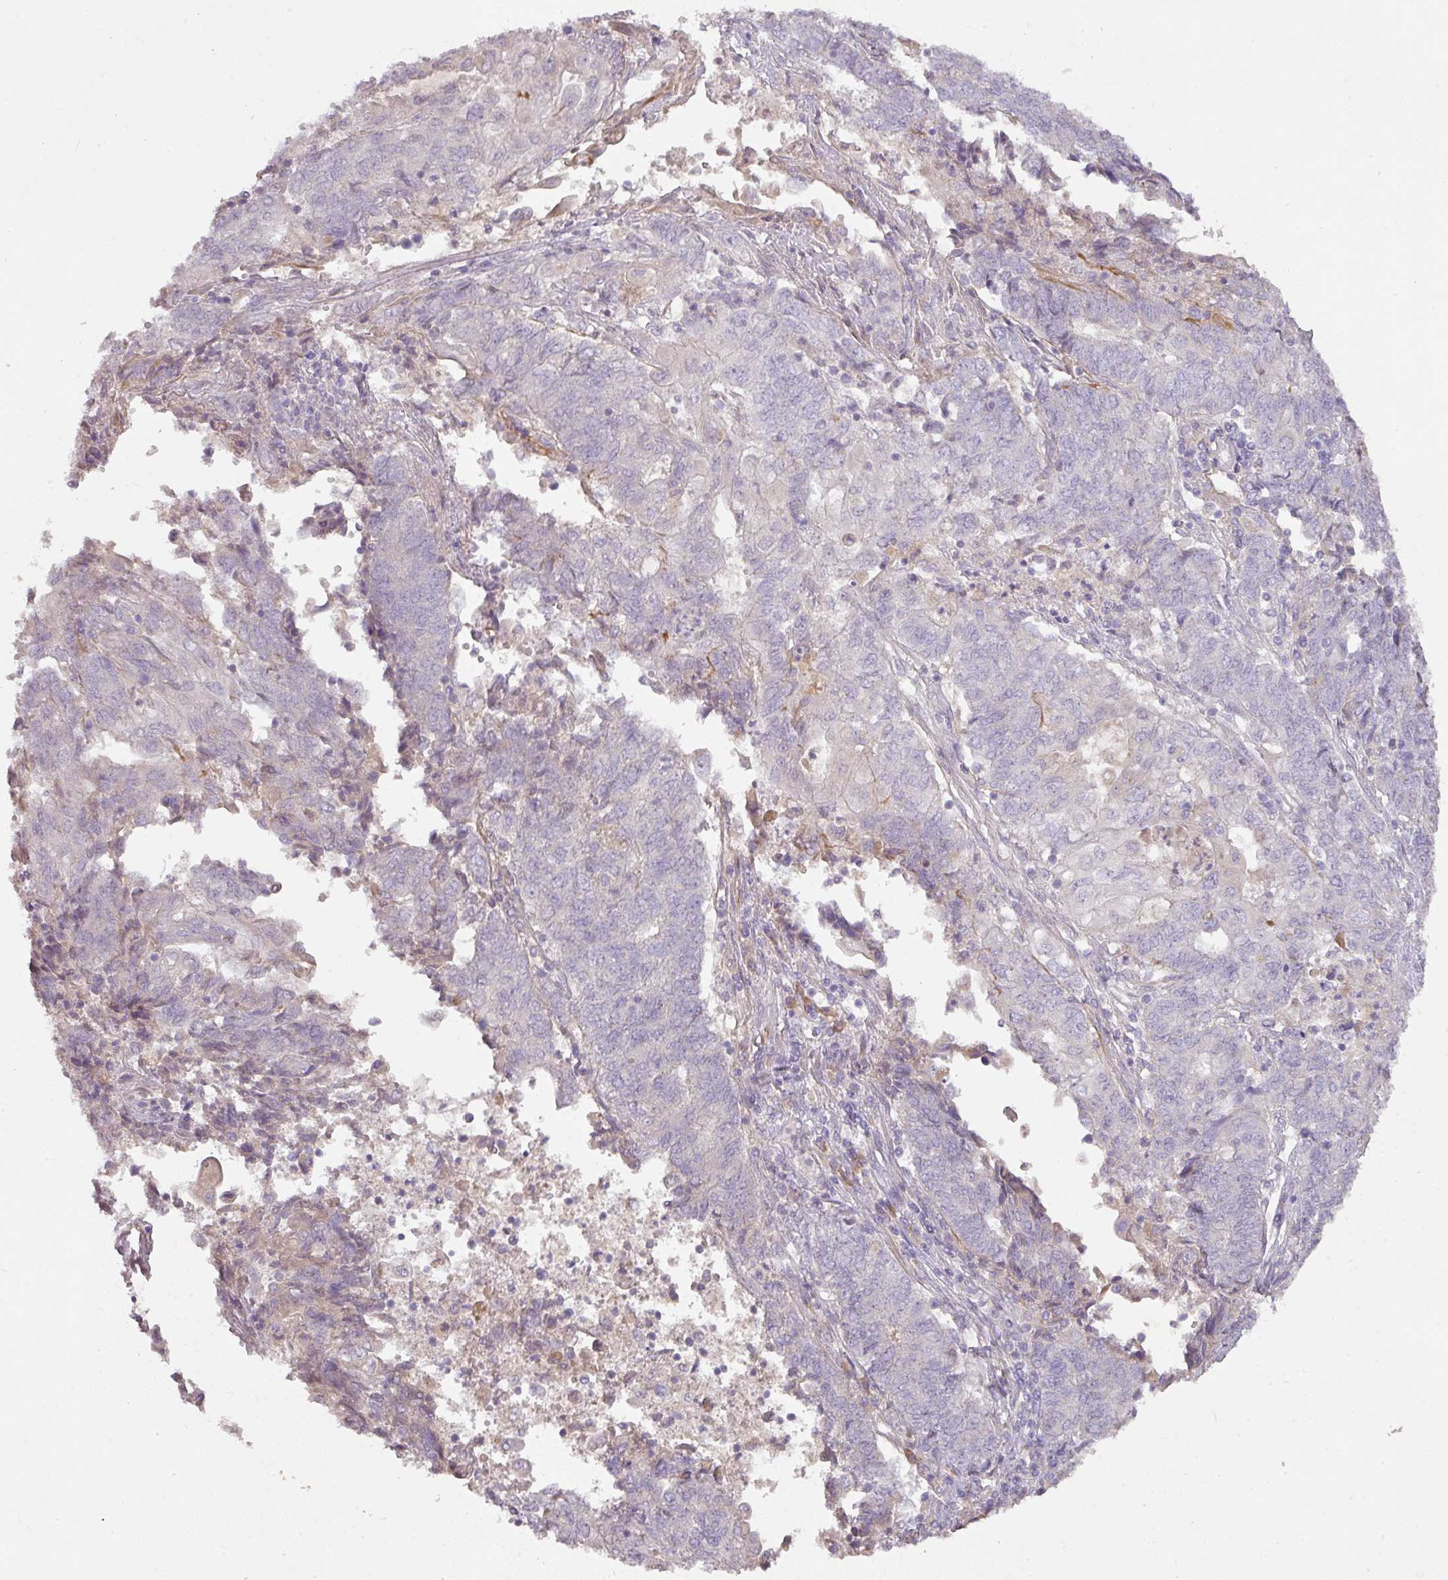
{"staining": {"intensity": "negative", "quantity": "none", "location": "none"}, "tissue": "endometrial cancer", "cell_type": "Tumor cells", "image_type": "cancer", "snomed": [{"axis": "morphology", "description": "Adenocarcinoma, NOS"}, {"axis": "topography", "description": "Endometrium"}], "caption": "Immunohistochemical staining of adenocarcinoma (endometrial) exhibits no significant positivity in tumor cells.", "gene": "ZNF266", "patient": {"sex": "female", "age": 54}}